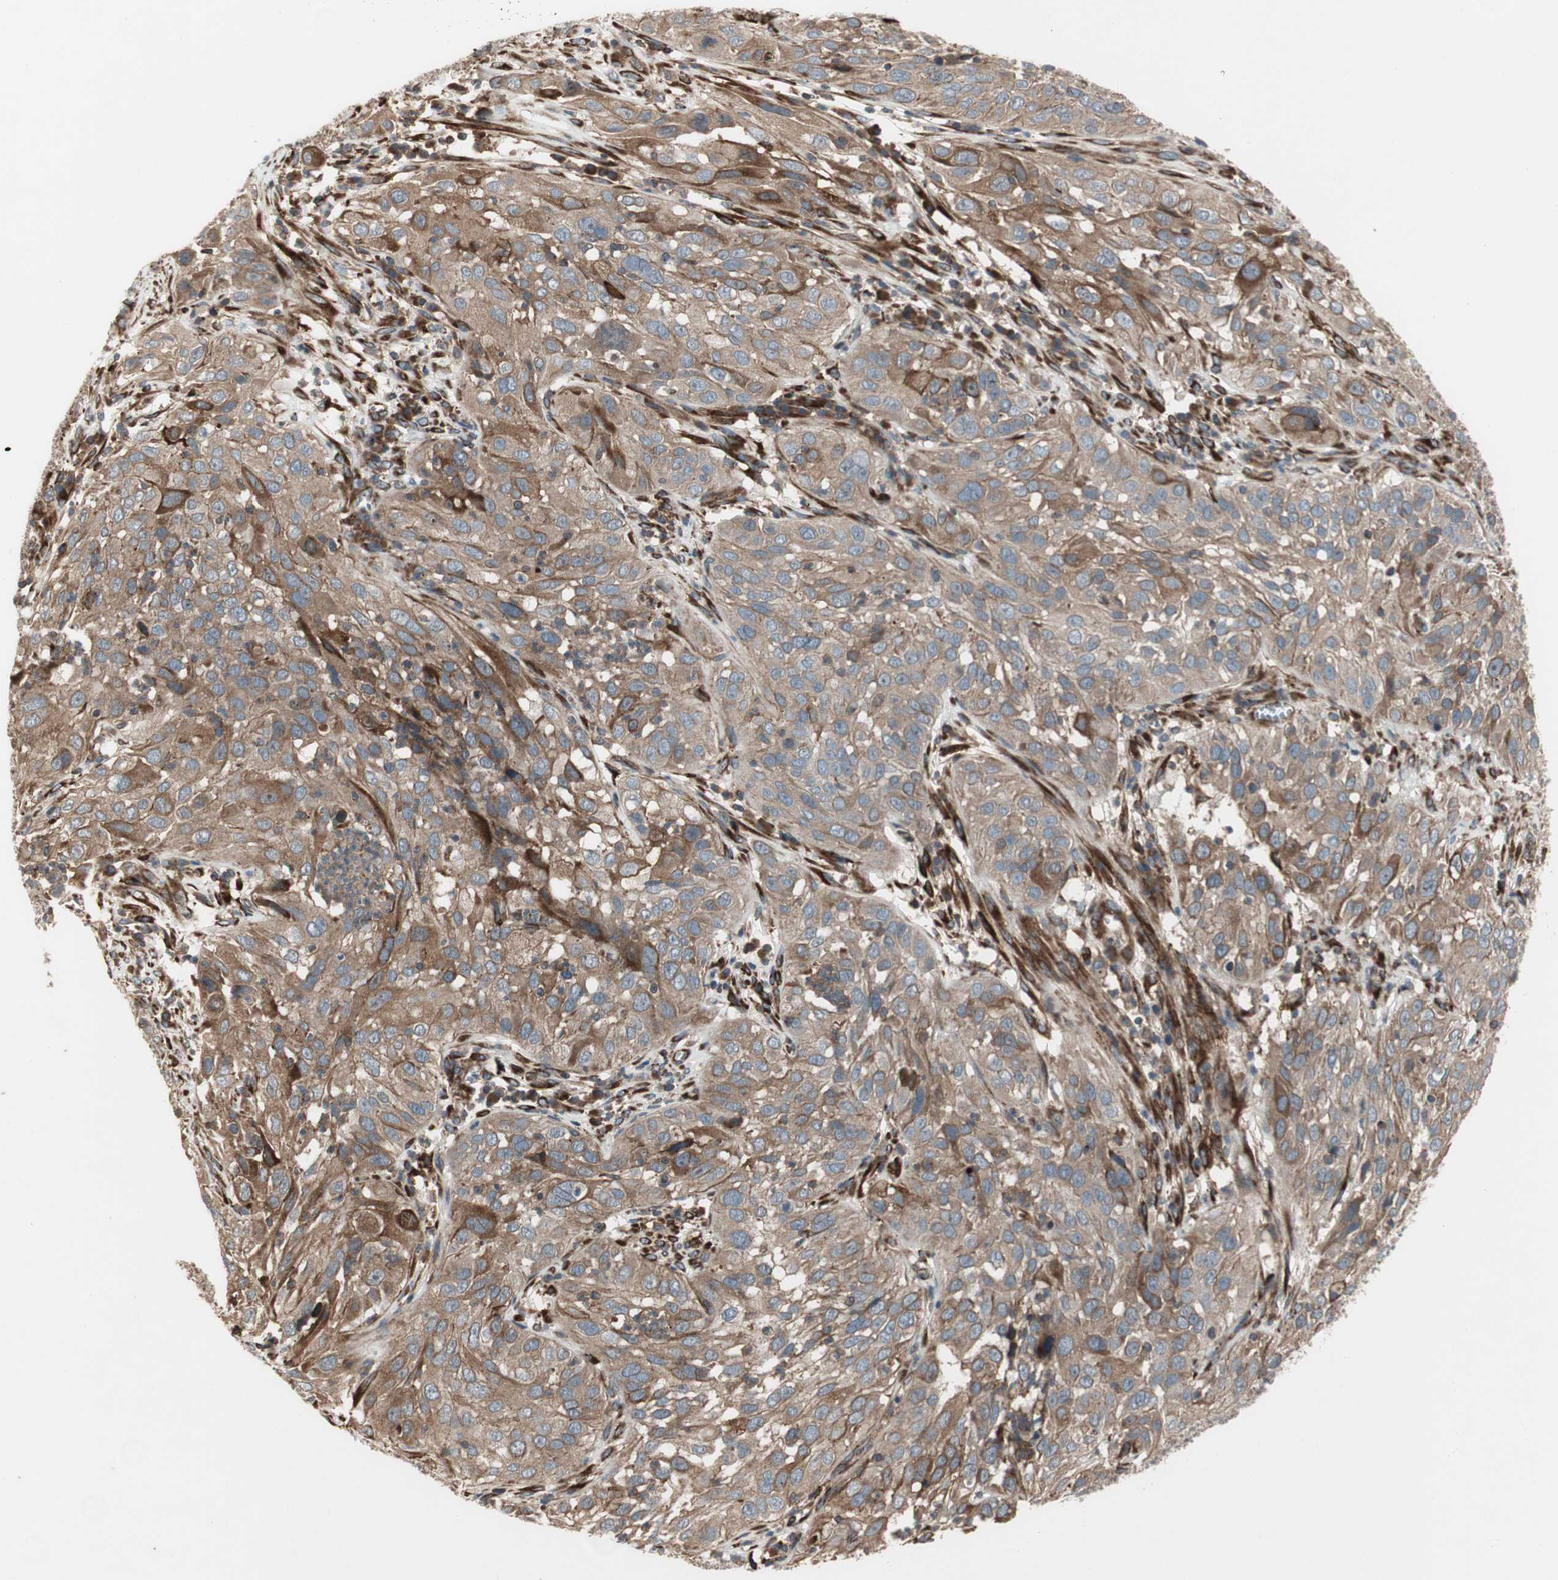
{"staining": {"intensity": "weak", "quantity": ">75%", "location": "cytoplasmic/membranous"}, "tissue": "cervical cancer", "cell_type": "Tumor cells", "image_type": "cancer", "snomed": [{"axis": "morphology", "description": "Squamous cell carcinoma, NOS"}, {"axis": "topography", "description": "Cervix"}], "caption": "Immunohistochemistry (IHC) image of neoplastic tissue: cervical squamous cell carcinoma stained using immunohistochemistry shows low levels of weak protein expression localized specifically in the cytoplasmic/membranous of tumor cells, appearing as a cytoplasmic/membranous brown color.", "gene": "PRKG1", "patient": {"sex": "female", "age": 32}}